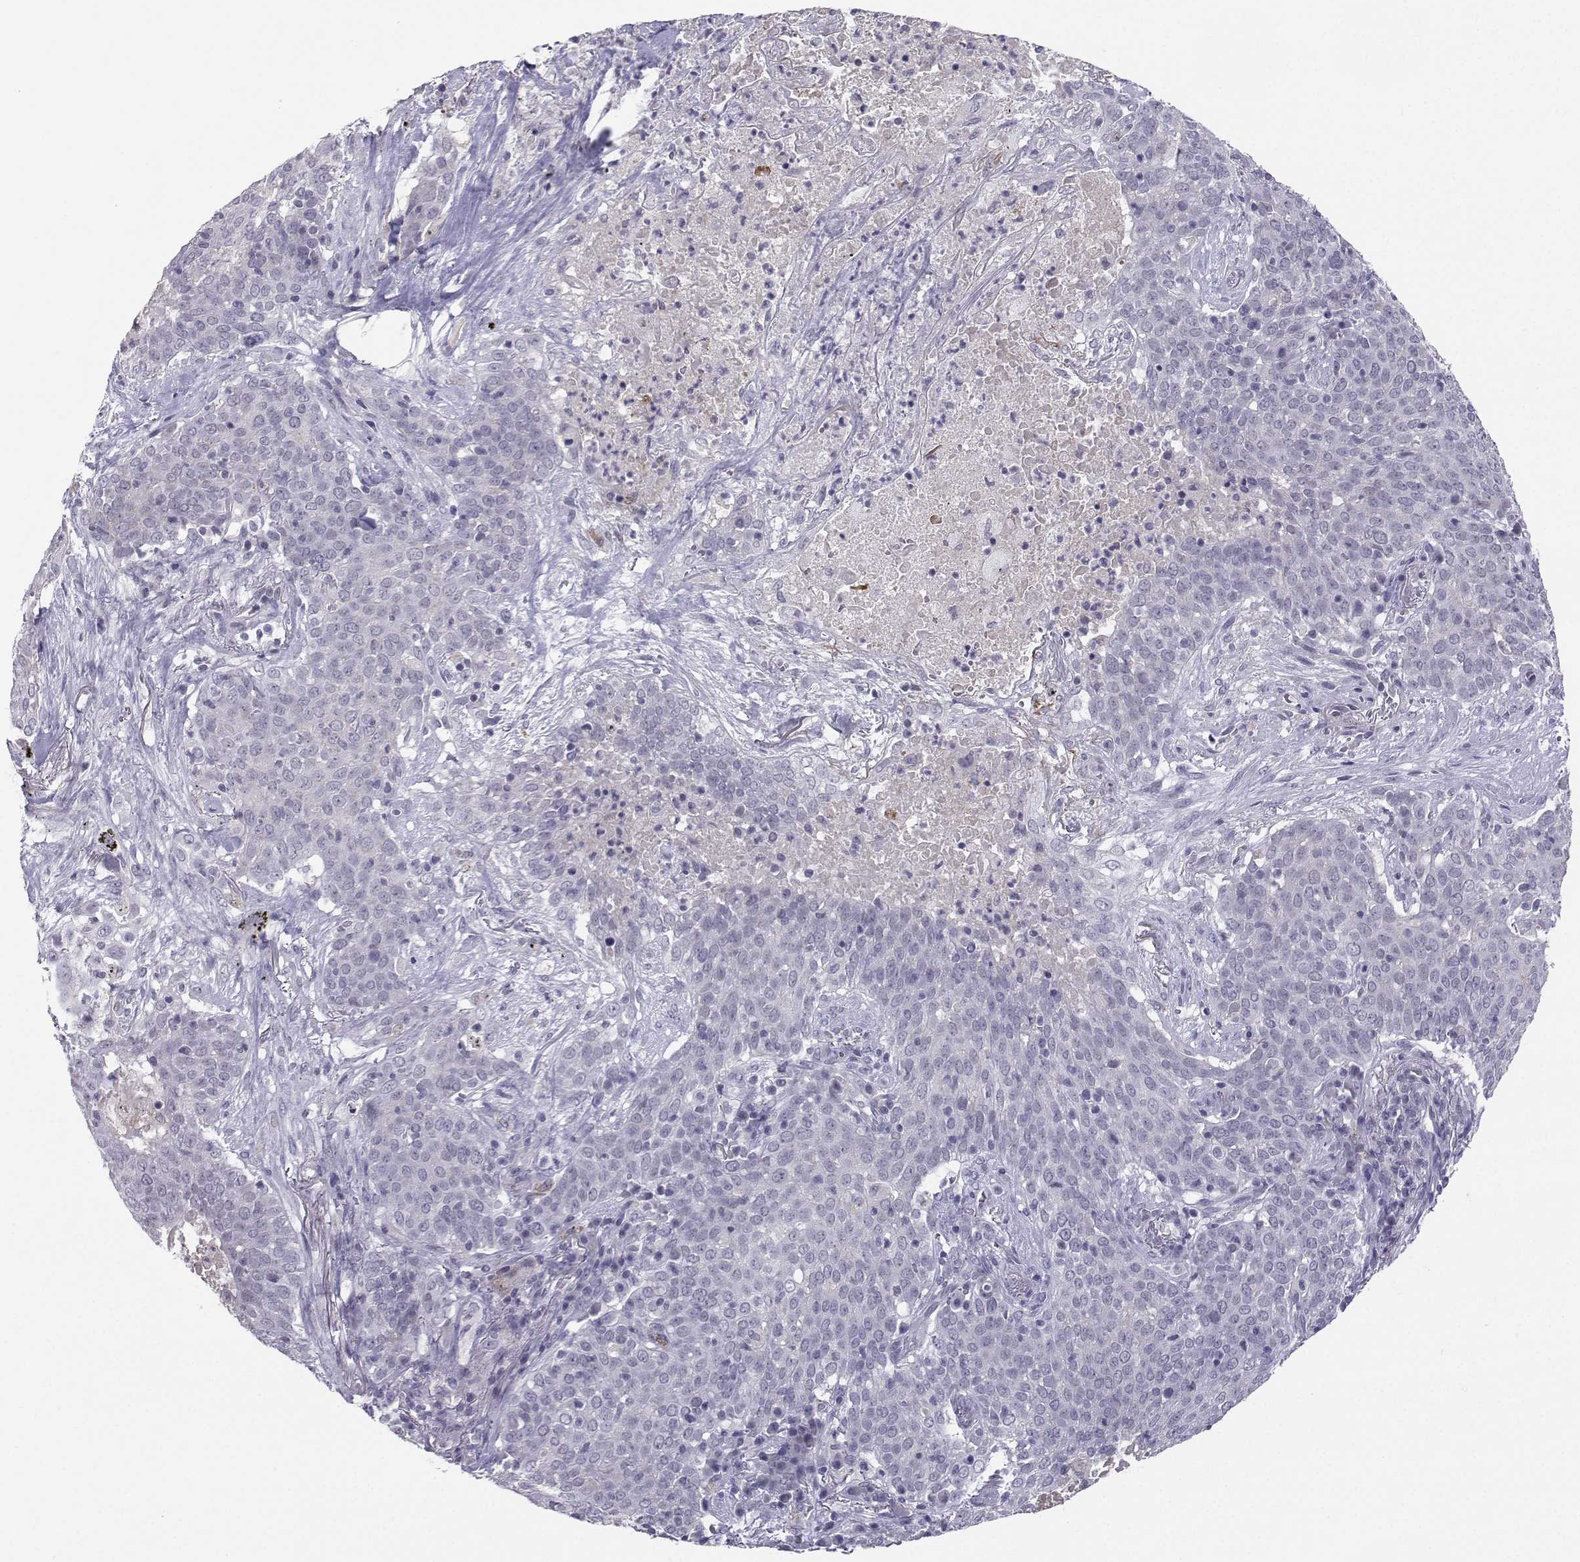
{"staining": {"intensity": "negative", "quantity": "none", "location": "none"}, "tissue": "lung cancer", "cell_type": "Tumor cells", "image_type": "cancer", "snomed": [{"axis": "morphology", "description": "Squamous cell carcinoma, NOS"}, {"axis": "topography", "description": "Lung"}], "caption": "An immunohistochemistry (IHC) histopathology image of lung cancer is shown. There is no staining in tumor cells of lung cancer.", "gene": "LHX1", "patient": {"sex": "male", "age": 82}}